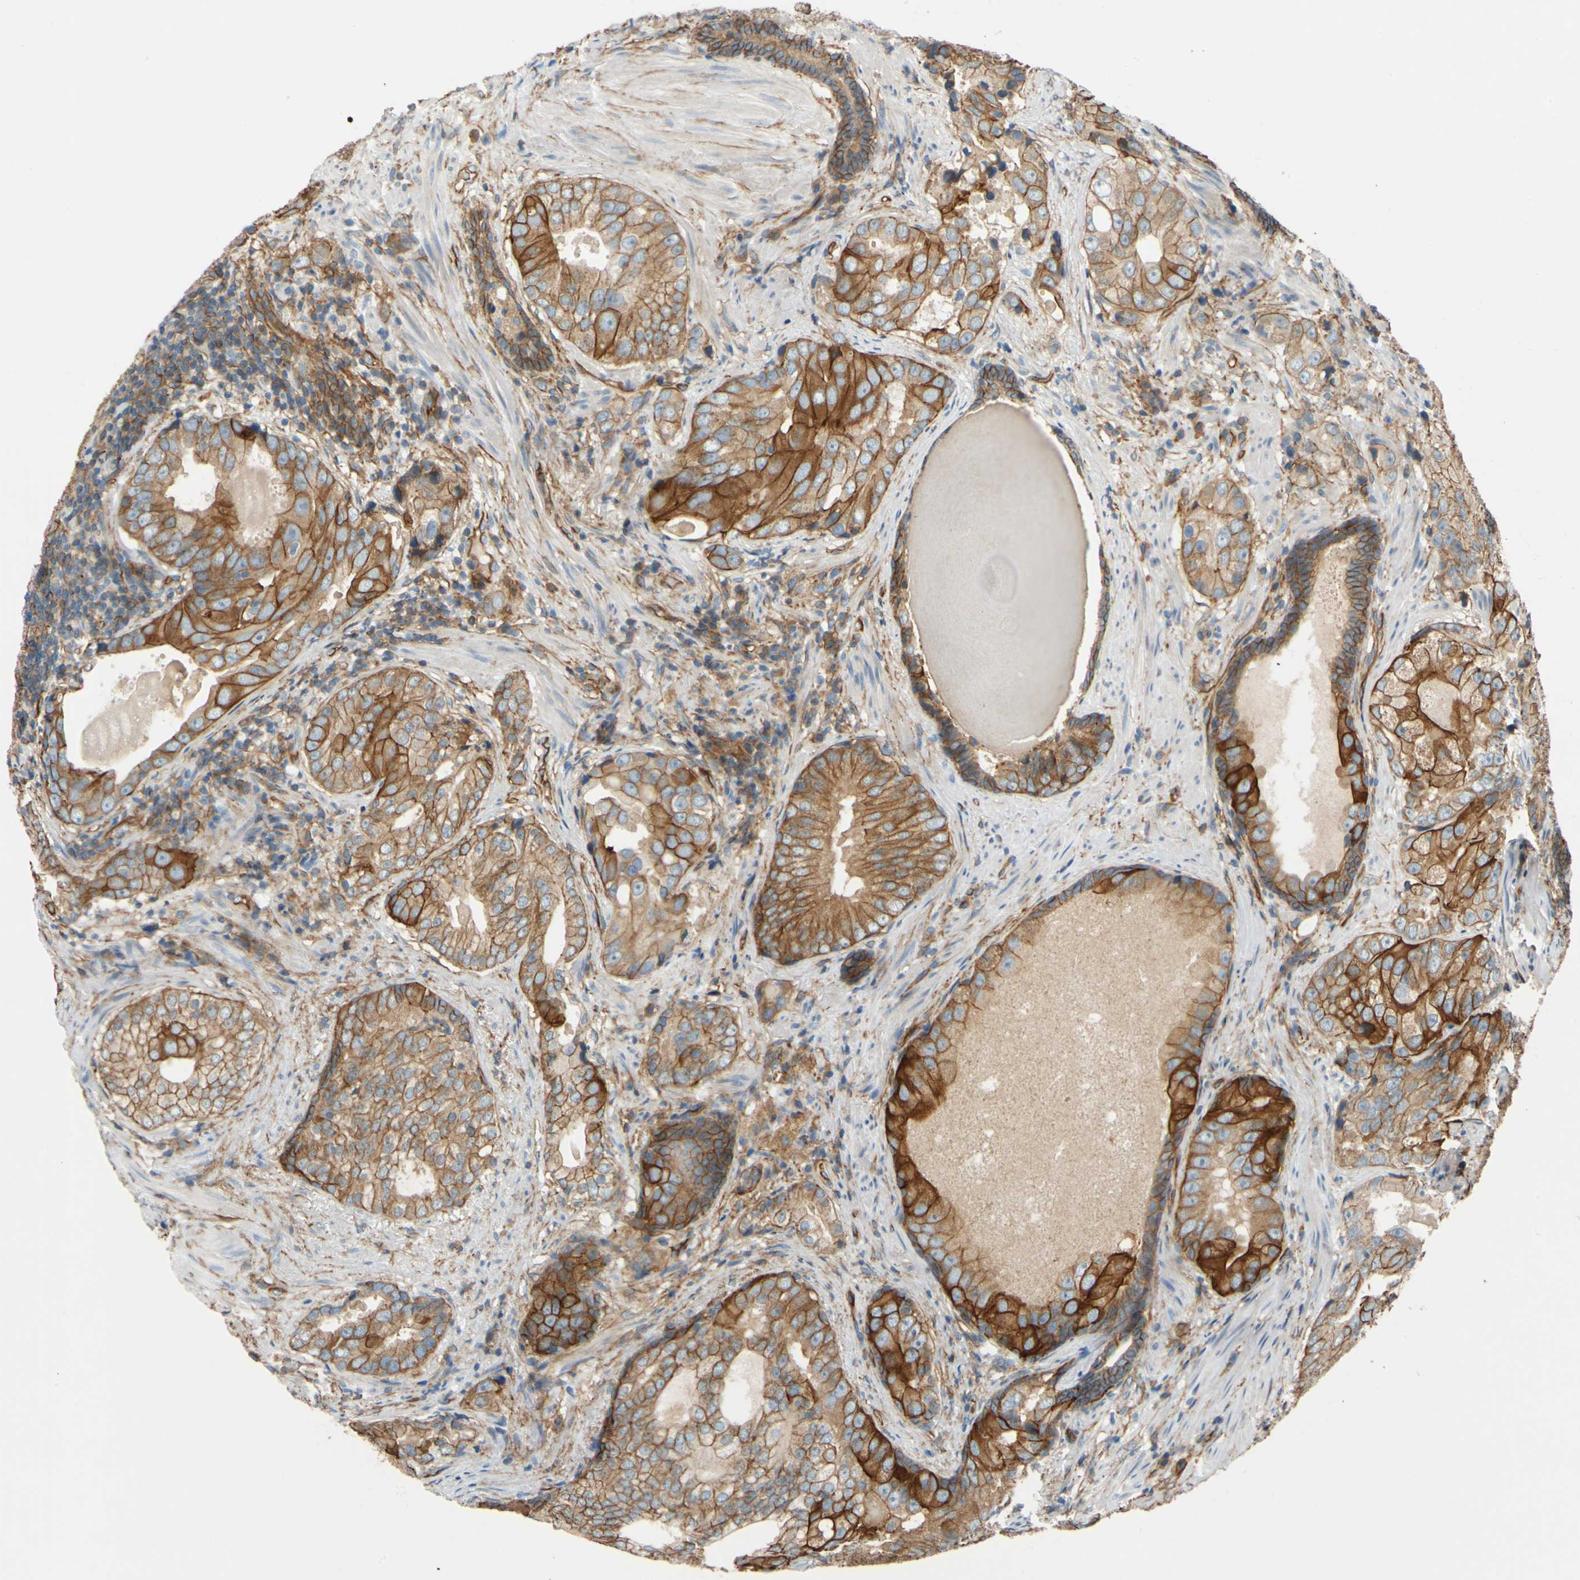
{"staining": {"intensity": "strong", "quantity": ">75%", "location": "cytoplasmic/membranous"}, "tissue": "prostate cancer", "cell_type": "Tumor cells", "image_type": "cancer", "snomed": [{"axis": "morphology", "description": "Adenocarcinoma, High grade"}, {"axis": "topography", "description": "Prostate"}], "caption": "A brown stain highlights strong cytoplasmic/membranous staining of a protein in human prostate cancer tumor cells.", "gene": "SPTAN1", "patient": {"sex": "male", "age": 66}}